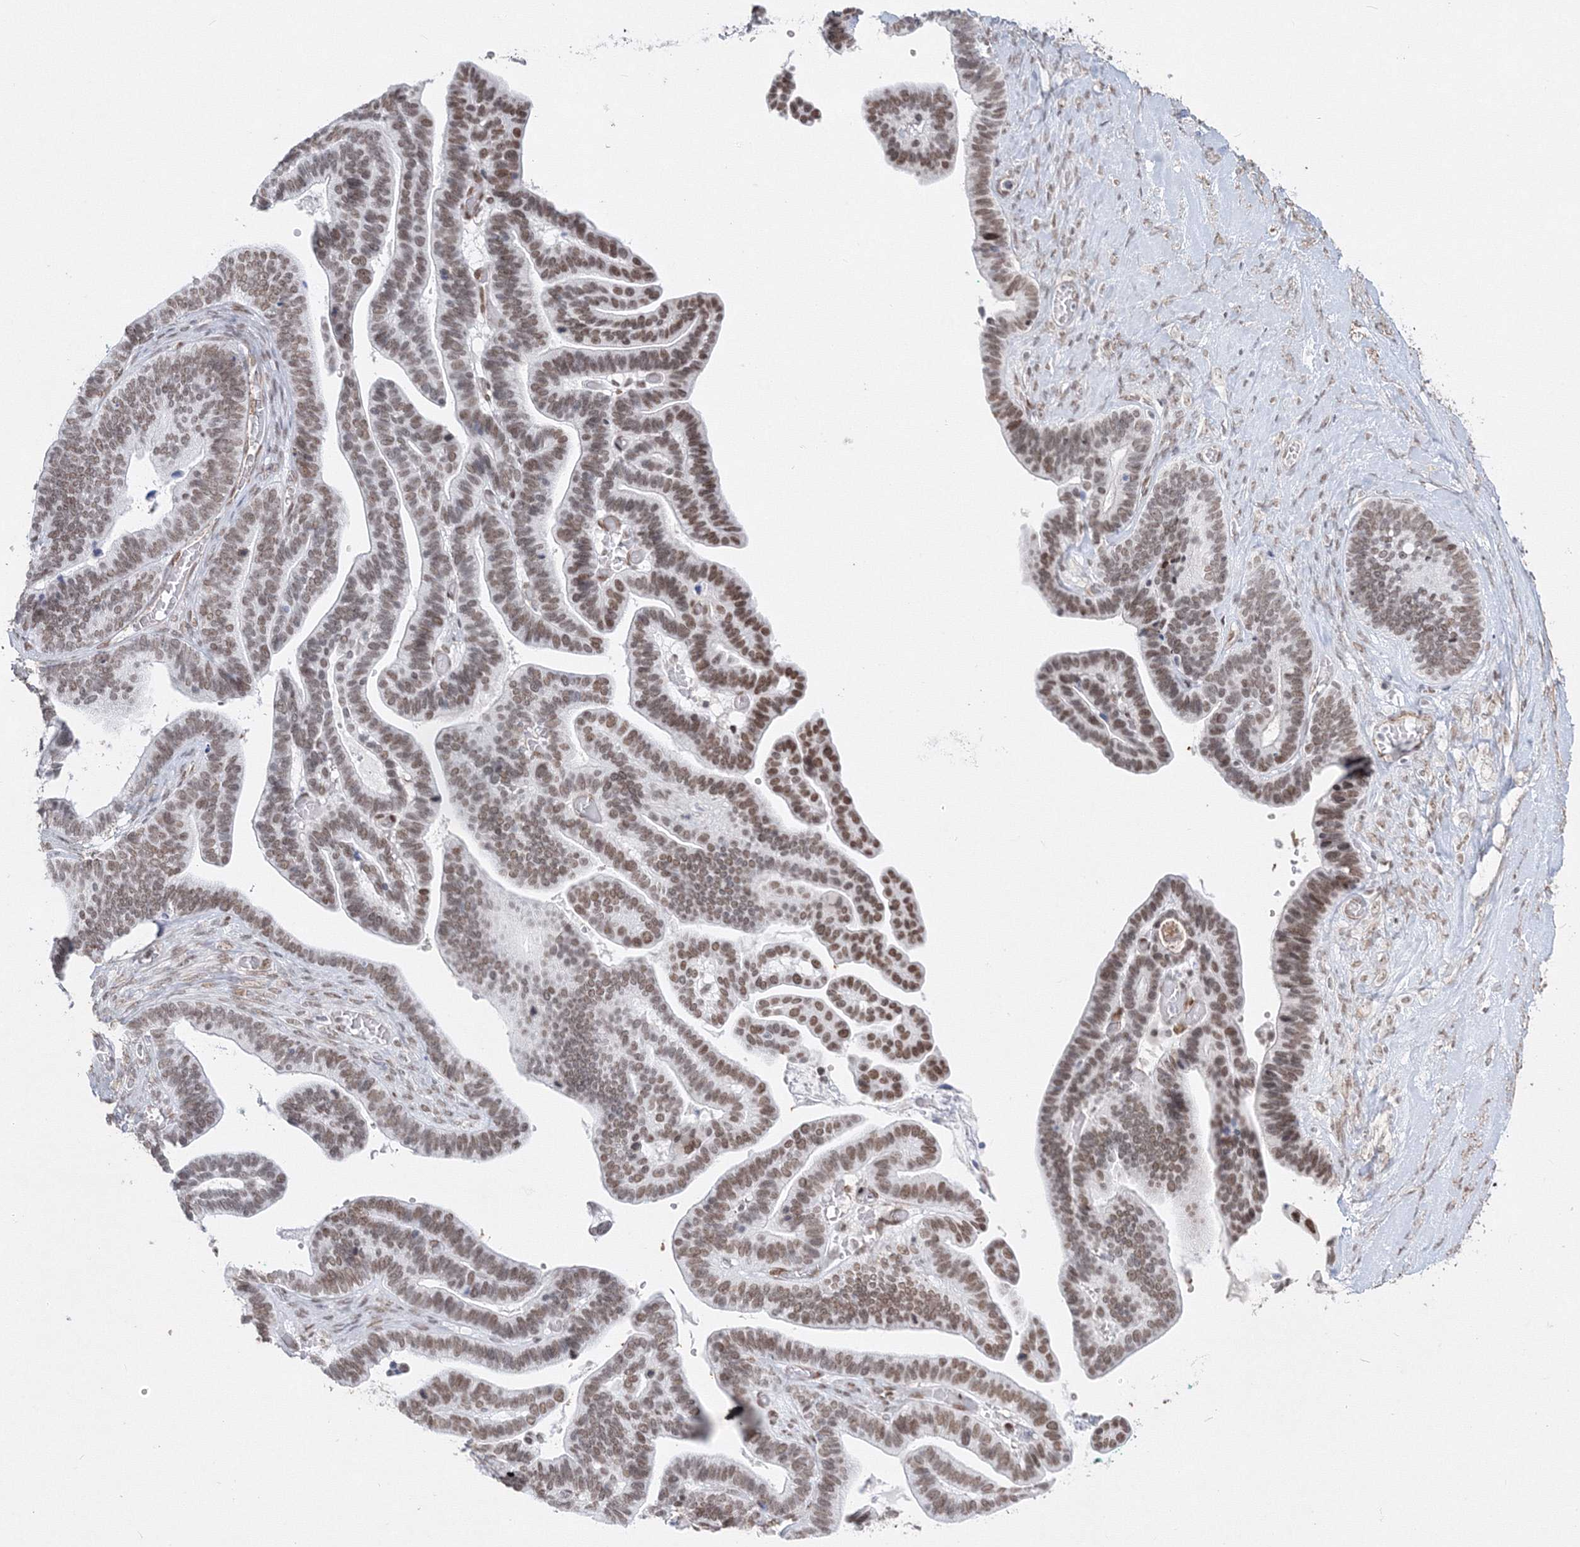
{"staining": {"intensity": "moderate", "quantity": ">75%", "location": "nuclear"}, "tissue": "ovarian cancer", "cell_type": "Tumor cells", "image_type": "cancer", "snomed": [{"axis": "morphology", "description": "Cystadenocarcinoma, serous, NOS"}, {"axis": "topography", "description": "Ovary"}], "caption": "IHC micrograph of human serous cystadenocarcinoma (ovarian) stained for a protein (brown), which displays medium levels of moderate nuclear positivity in about >75% of tumor cells.", "gene": "ZNF638", "patient": {"sex": "female", "age": 56}}